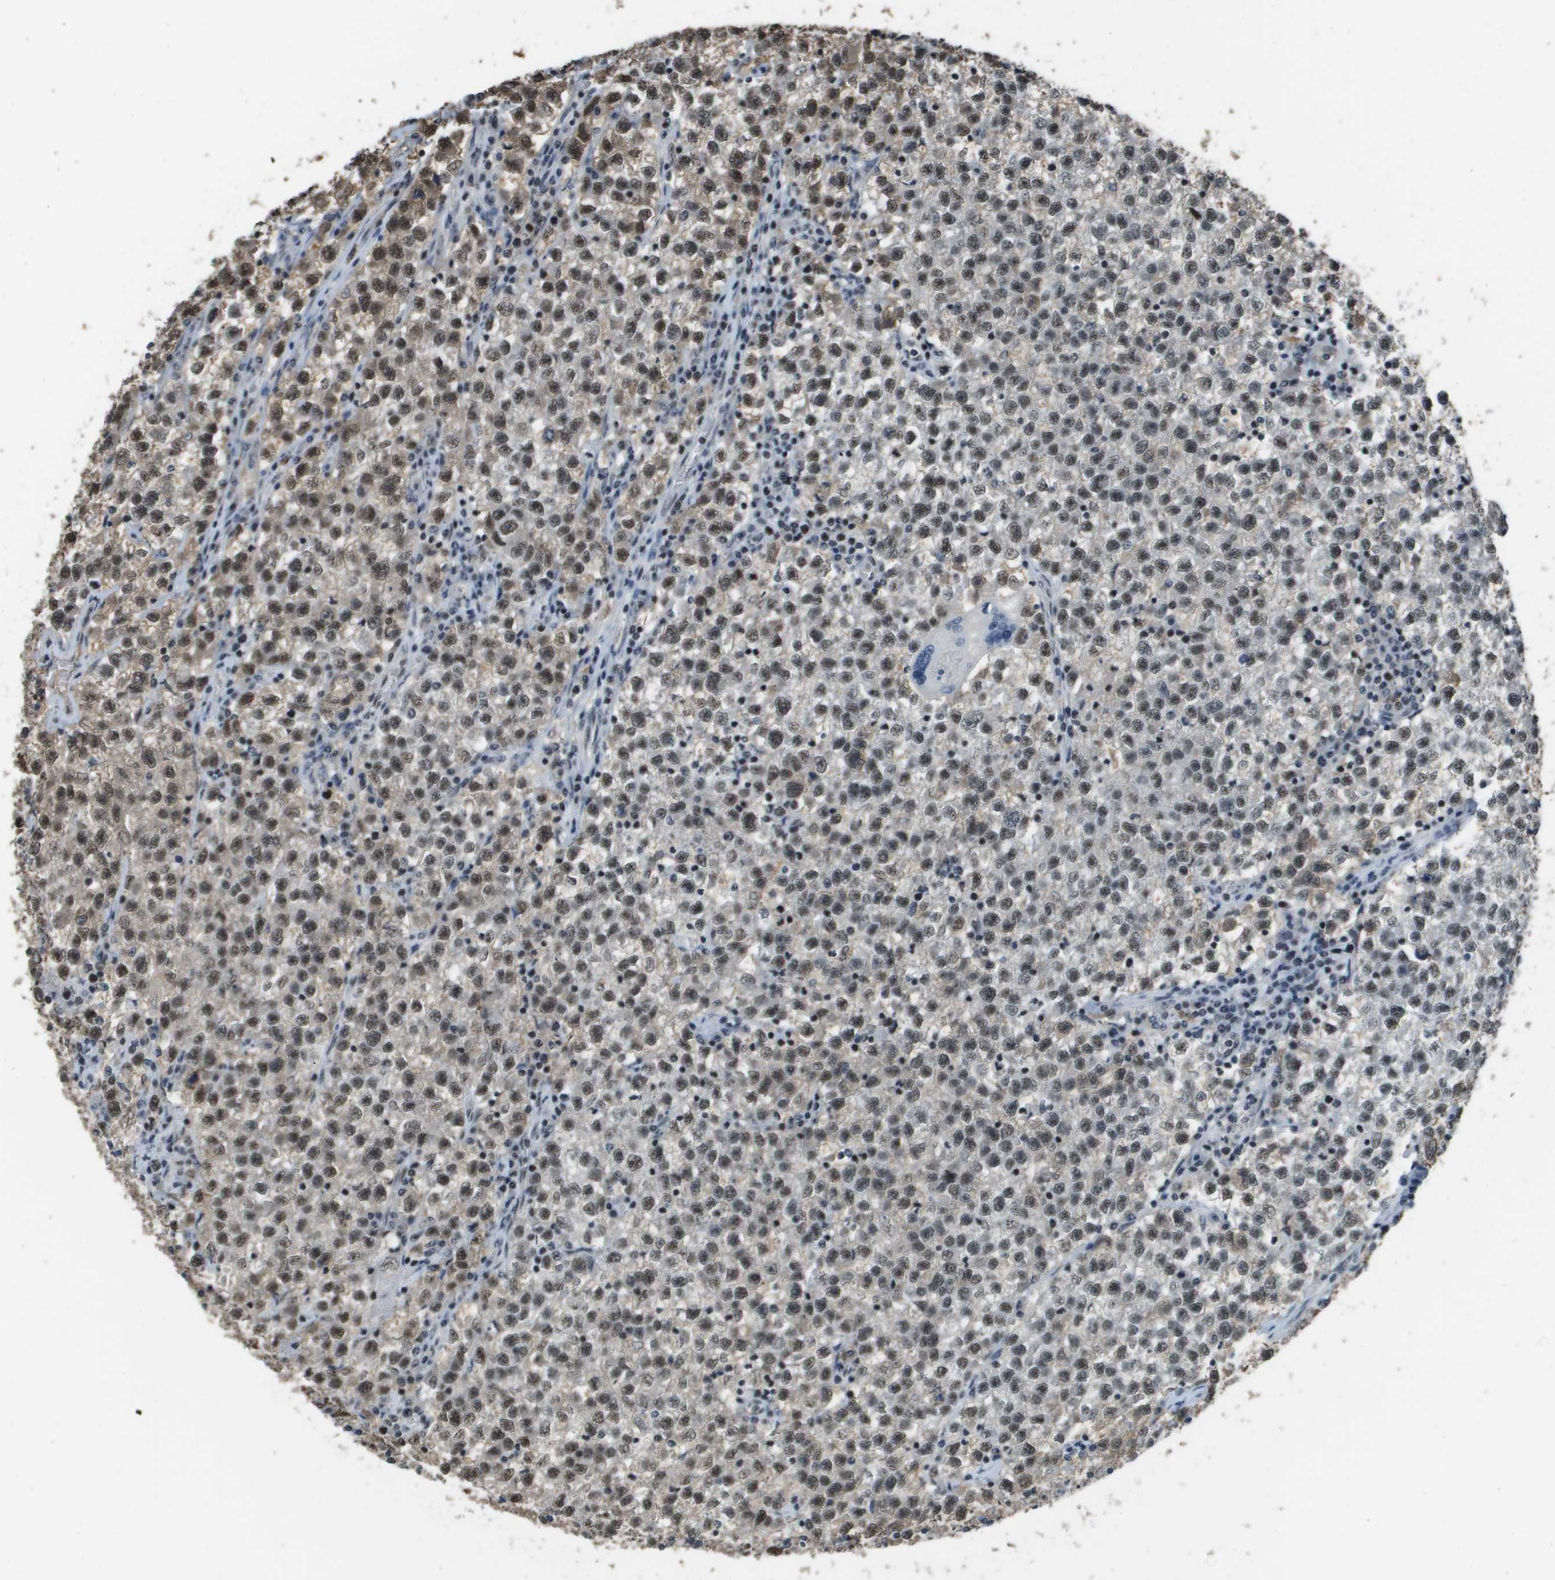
{"staining": {"intensity": "moderate", "quantity": ">75%", "location": "nuclear"}, "tissue": "testis cancer", "cell_type": "Tumor cells", "image_type": "cancer", "snomed": [{"axis": "morphology", "description": "Seminoma, NOS"}, {"axis": "topography", "description": "Testis"}], "caption": "Protein expression analysis of testis cancer (seminoma) displays moderate nuclear expression in approximately >75% of tumor cells.", "gene": "THRAP3", "patient": {"sex": "male", "age": 22}}